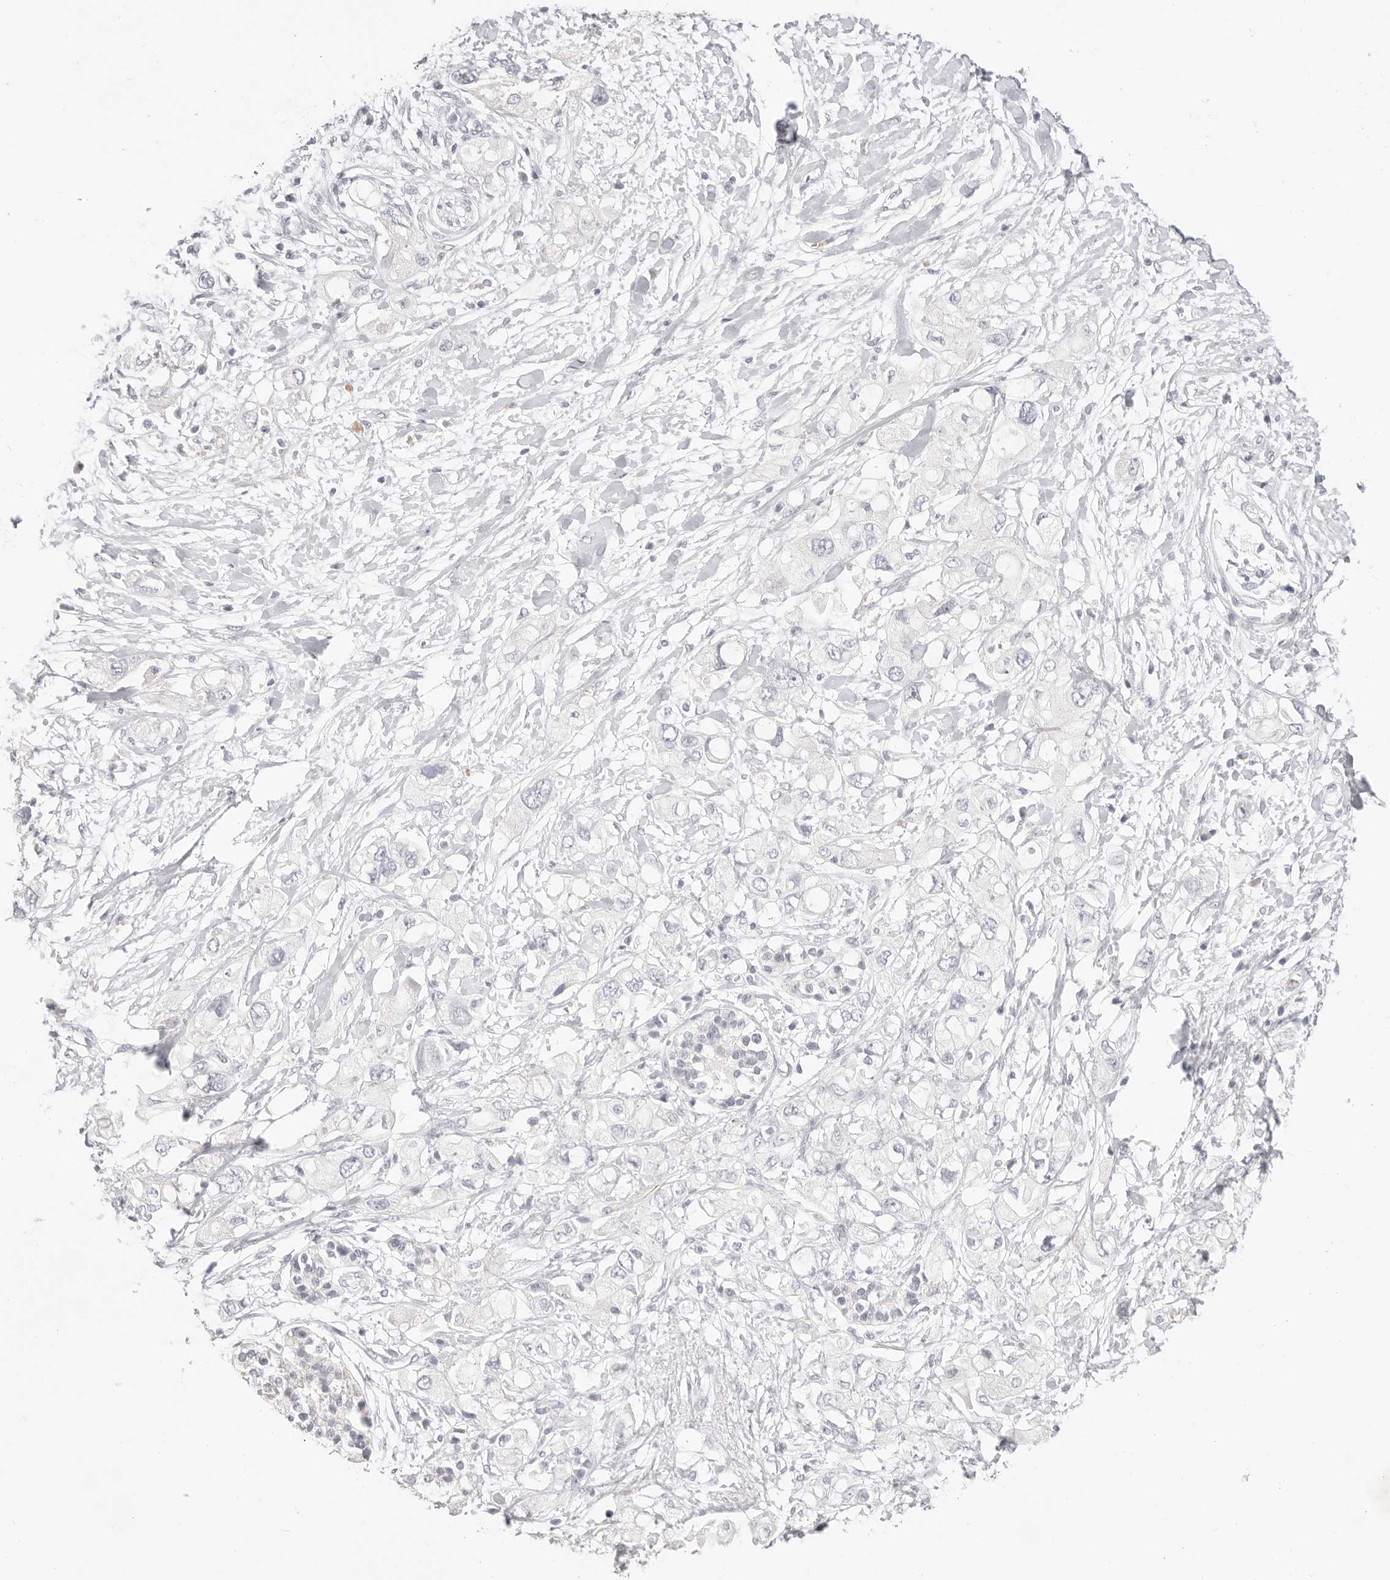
{"staining": {"intensity": "negative", "quantity": "none", "location": "none"}, "tissue": "pancreatic cancer", "cell_type": "Tumor cells", "image_type": "cancer", "snomed": [{"axis": "morphology", "description": "Adenocarcinoma, NOS"}, {"axis": "topography", "description": "Pancreas"}], "caption": "This is a micrograph of immunohistochemistry staining of pancreatic cancer, which shows no expression in tumor cells.", "gene": "ASCL1", "patient": {"sex": "female", "age": 56}}